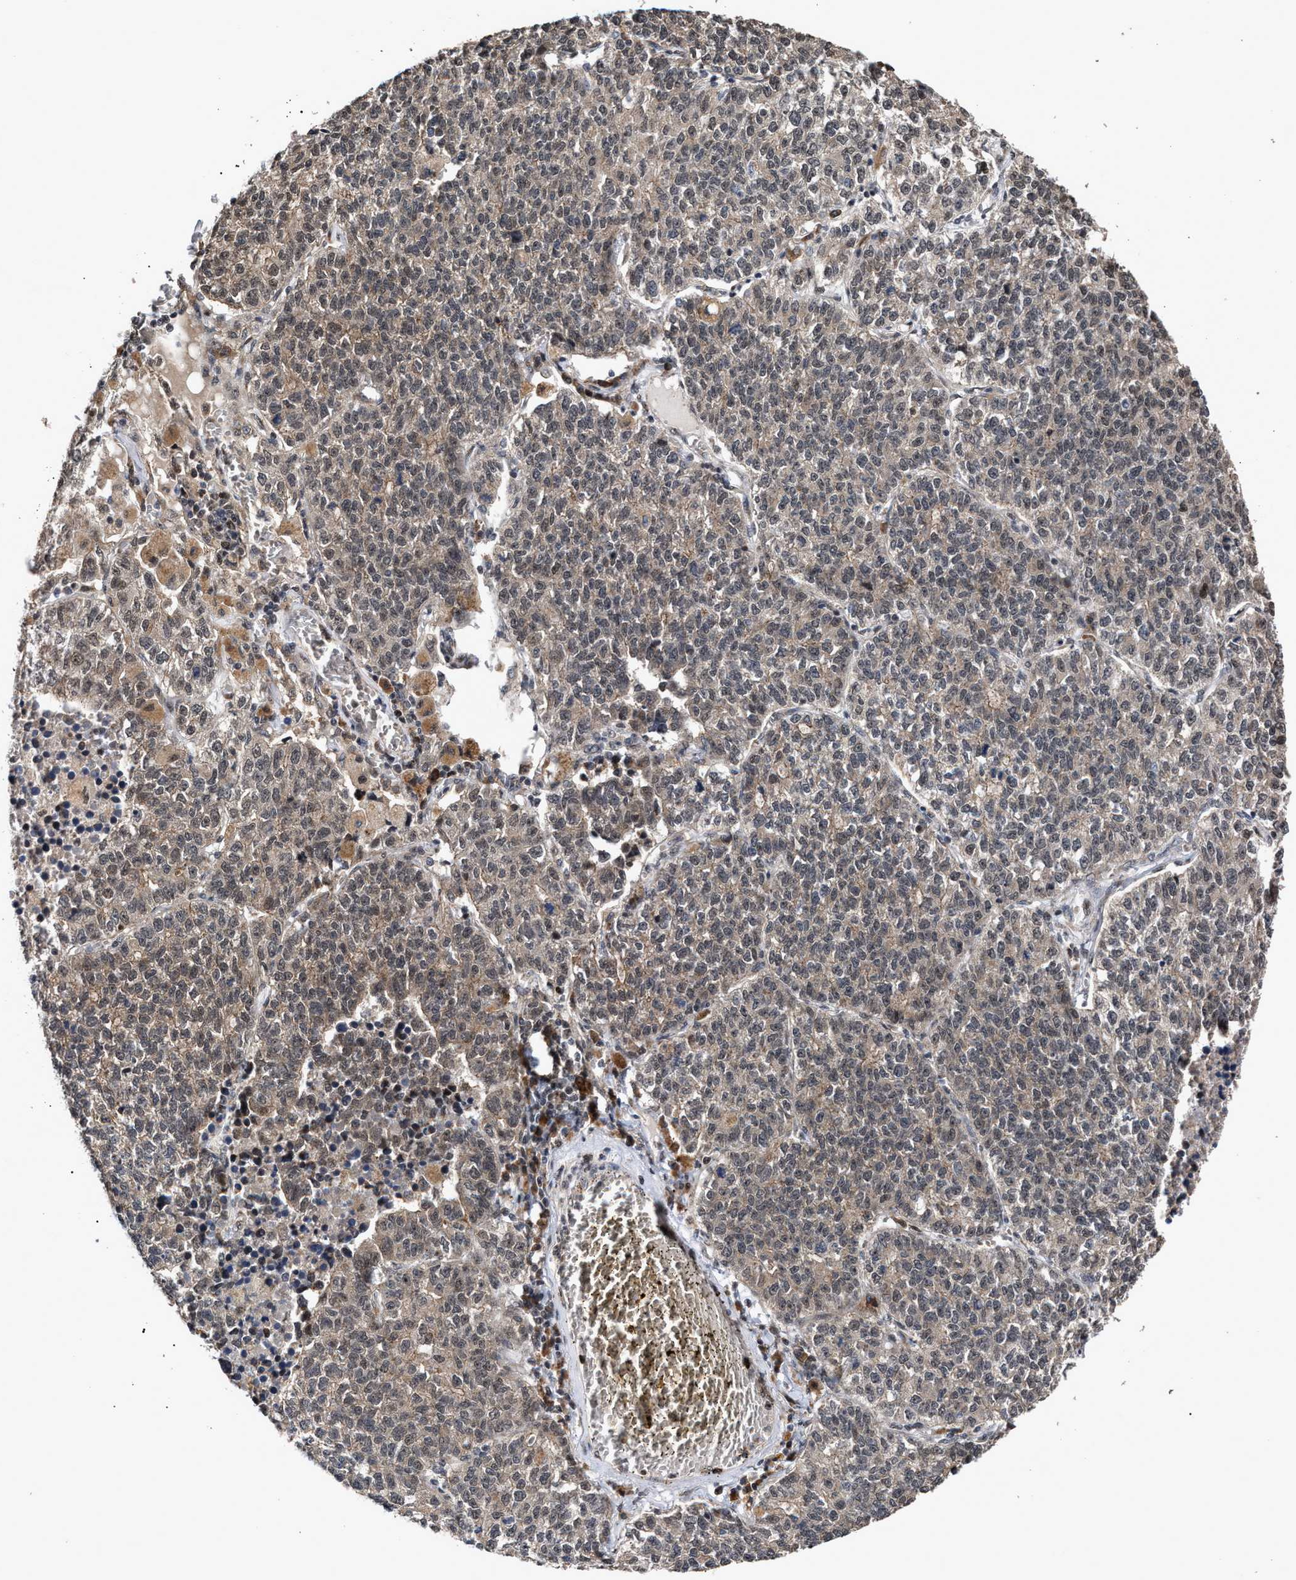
{"staining": {"intensity": "weak", "quantity": ">75%", "location": "cytoplasmic/membranous"}, "tissue": "lung cancer", "cell_type": "Tumor cells", "image_type": "cancer", "snomed": [{"axis": "morphology", "description": "Adenocarcinoma, NOS"}, {"axis": "topography", "description": "Lung"}], "caption": "An immunohistochemistry (IHC) histopathology image of tumor tissue is shown. Protein staining in brown highlights weak cytoplasmic/membranous positivity in lung adenocarcinoma within tumor cells.", "gene": "MKNK2", "patient": {"sex": "male", "age": 49}}